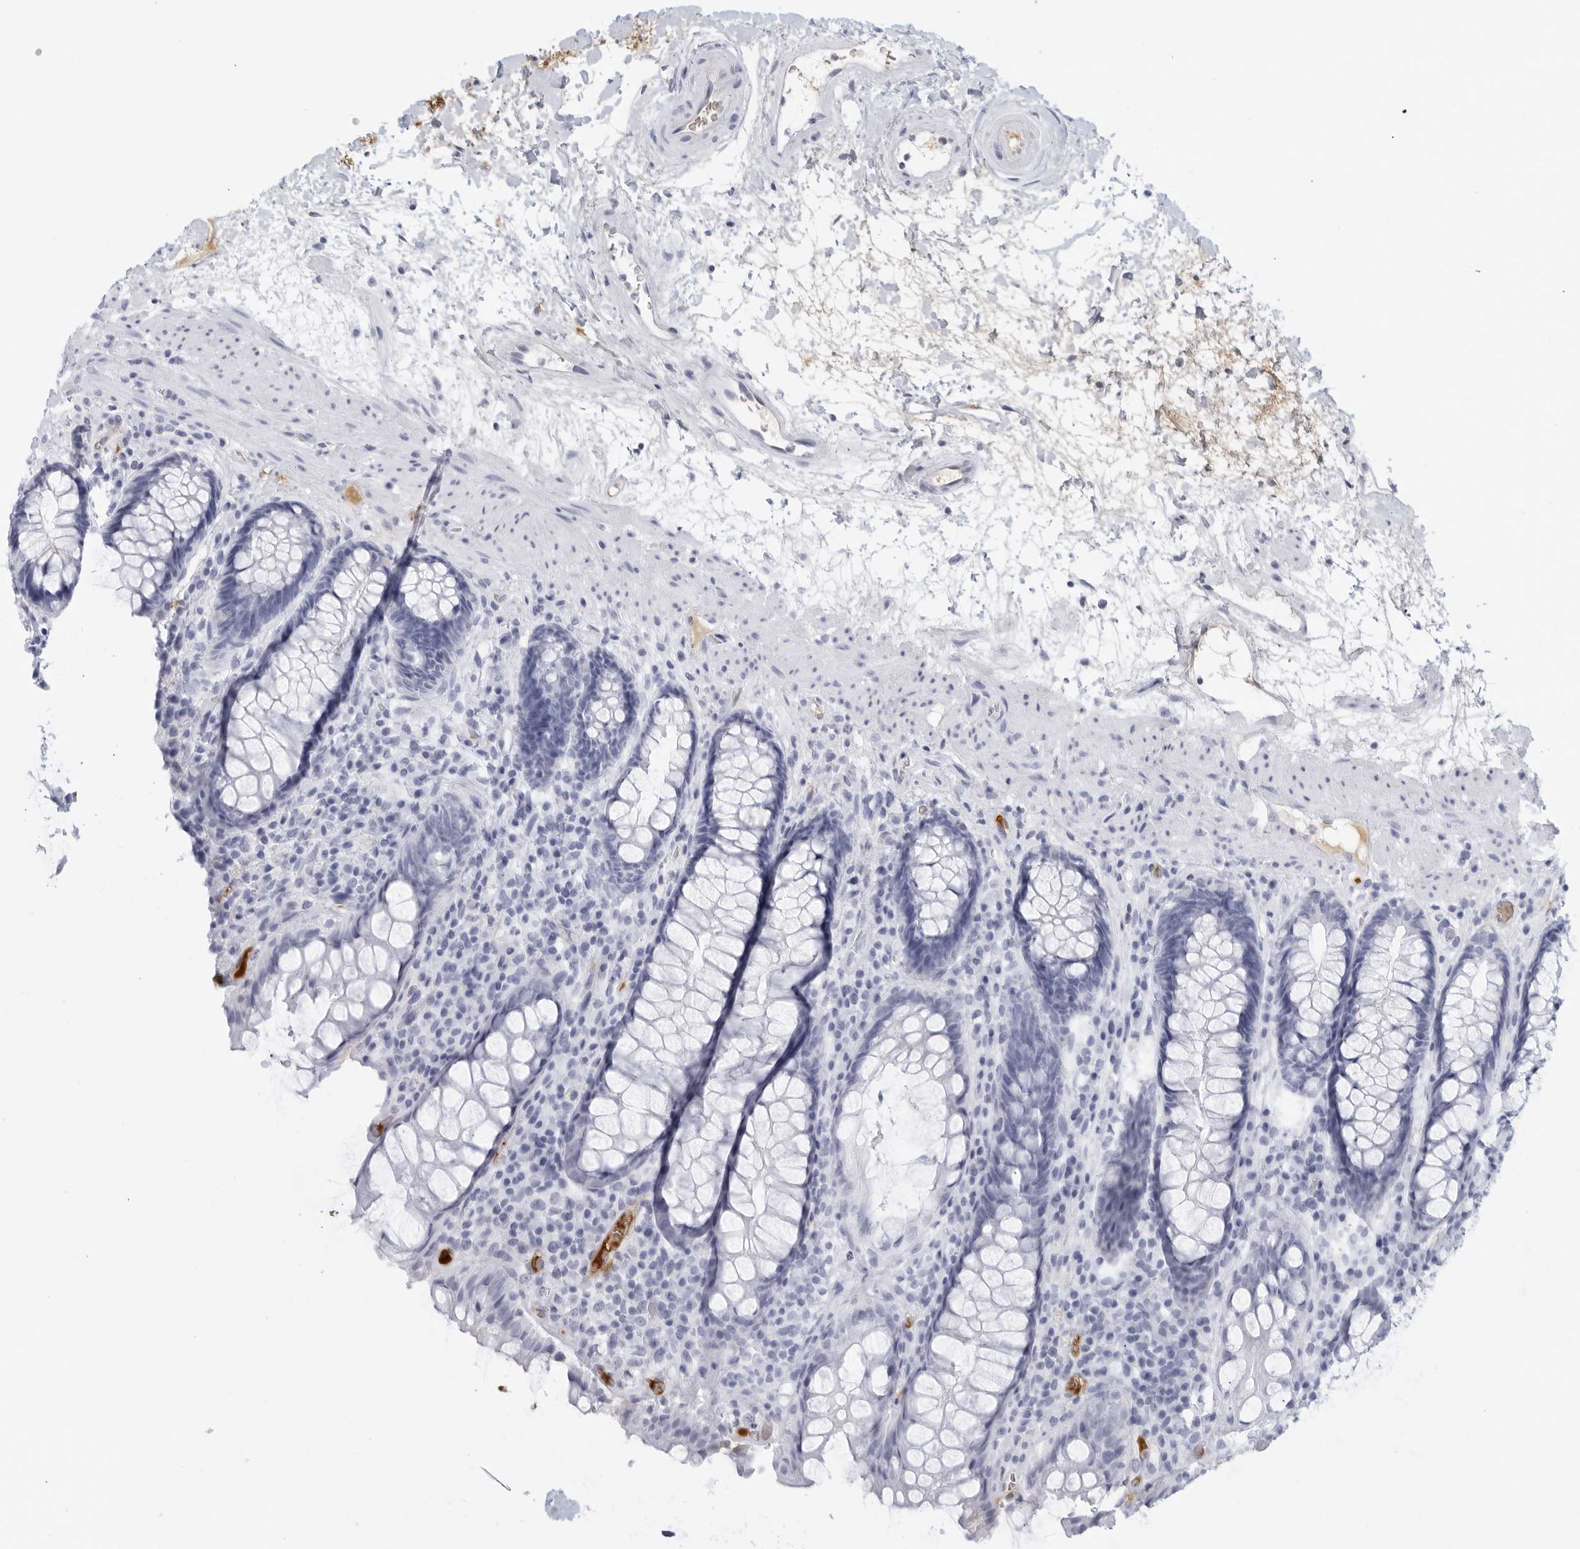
{"staining": {"intensity": "negative", "quantity": "none", "location": "none"}, "tissue": "rectum", "cell_type": "Glandular cells", "image_type": "normal", "snomed": [{"axis": "morphology", "description": "Normal tissue, NOS"}, {"axis": "topography", "description": "Rectum"}], "caption": "Immunohistochemistry histopathology image of unremarkable rectum: rectum stained with DAB reveals no significant protein expression in glandular cells. The staining was performed using DAB to visualize the protein expression in brown, while the nuclei were stained in blue with hematoxylin (Magnification: 20x).", "gene": "FGG", "patient": {"sex": "male", "age": 64}}